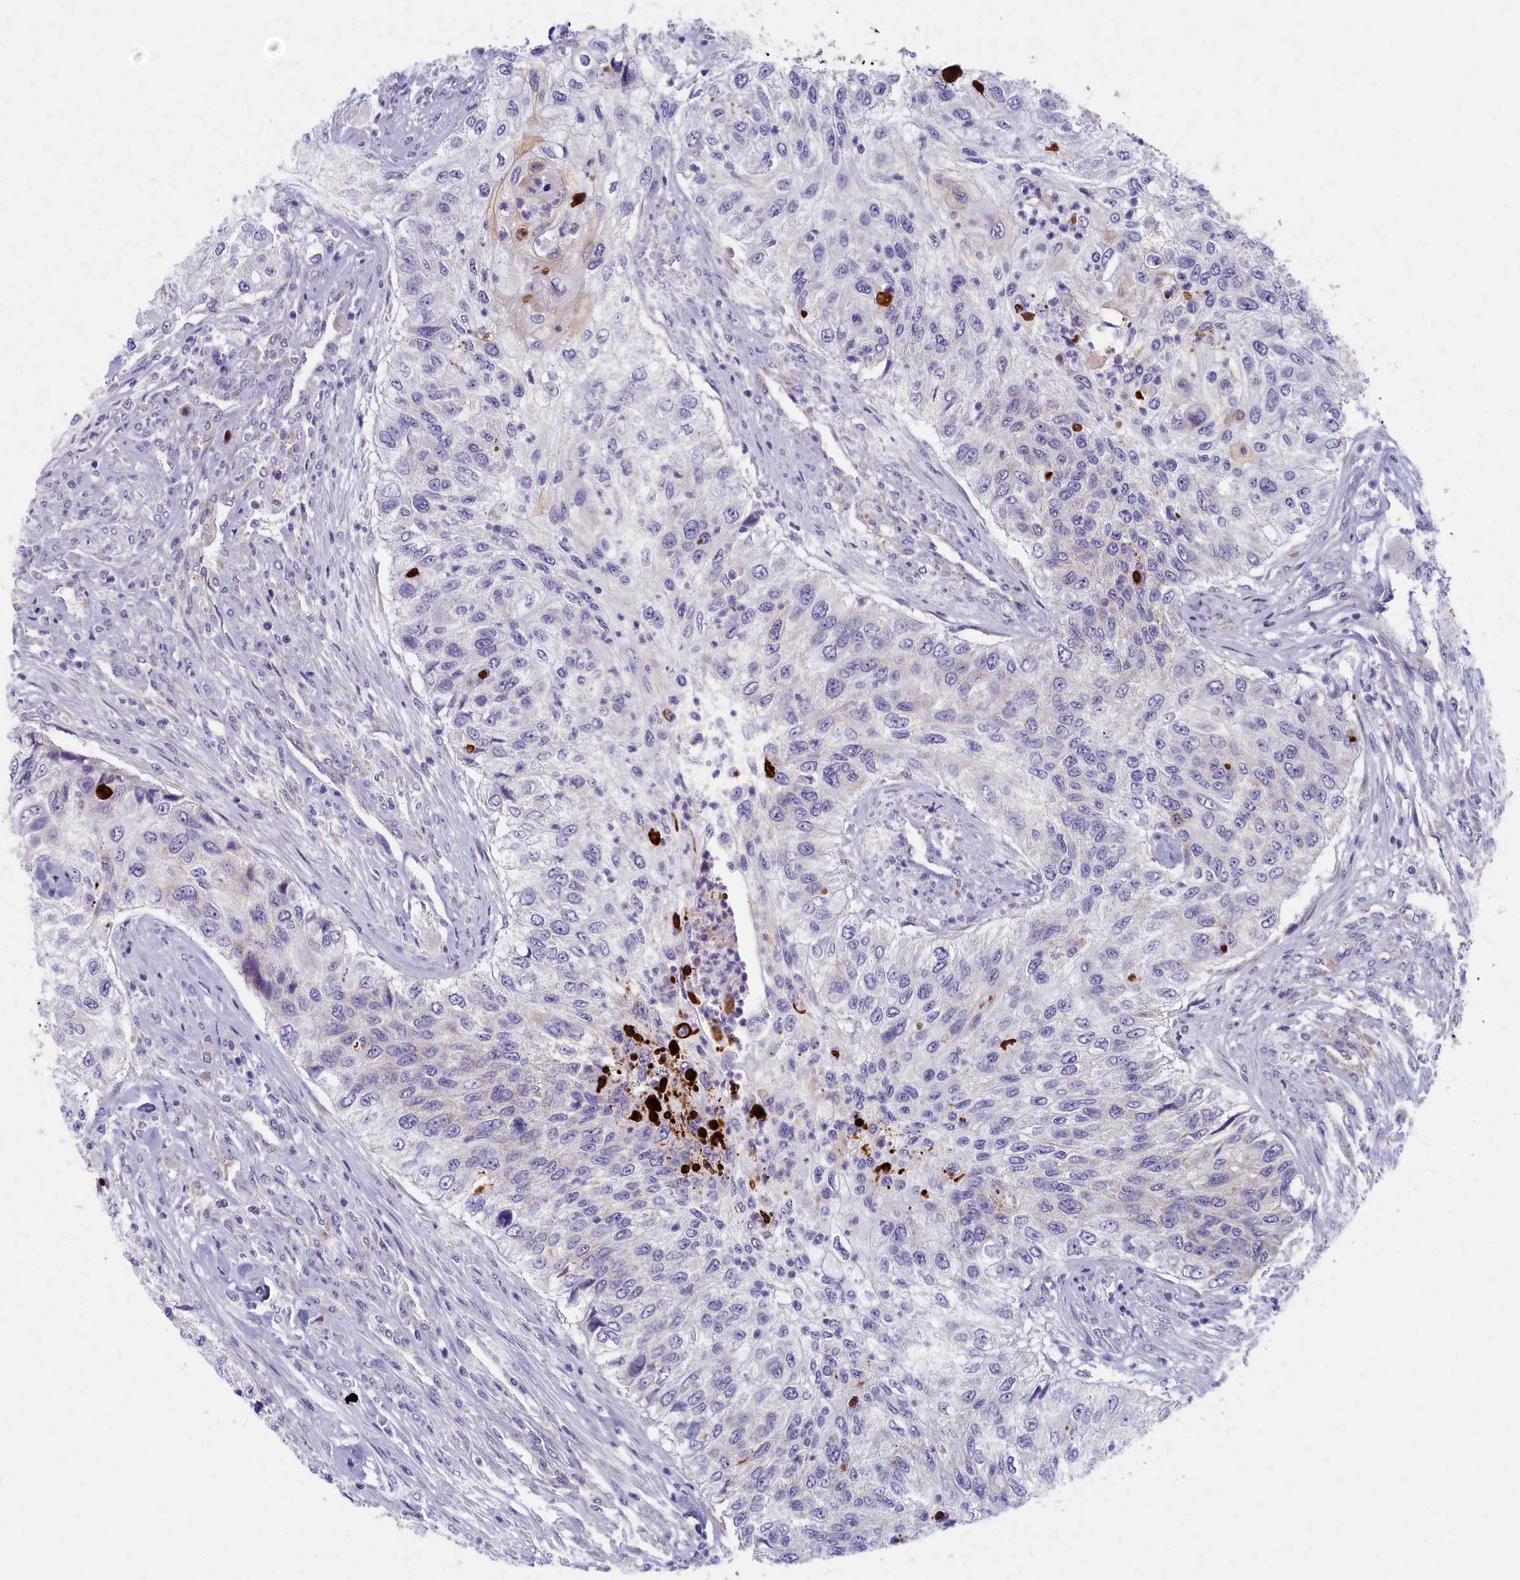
{"staining": {"intensity": "negative", "quantity": "none", "location": "none"}, "tissue": "urothelial cancer", "cell_type": "Tumor cells", "image_type": "cancer", "snomed": [{"axis": "morphology", "description": "Urothelial carcinoma, High grade"}, {"axis": "topography", "description": "Urinary bladder"}], "caption": "The image demonstrates no significant expression in tumor cells of urothelial cancer.", "gene": "MRPS25", "patient": {"sex": "female", "age": 60}}